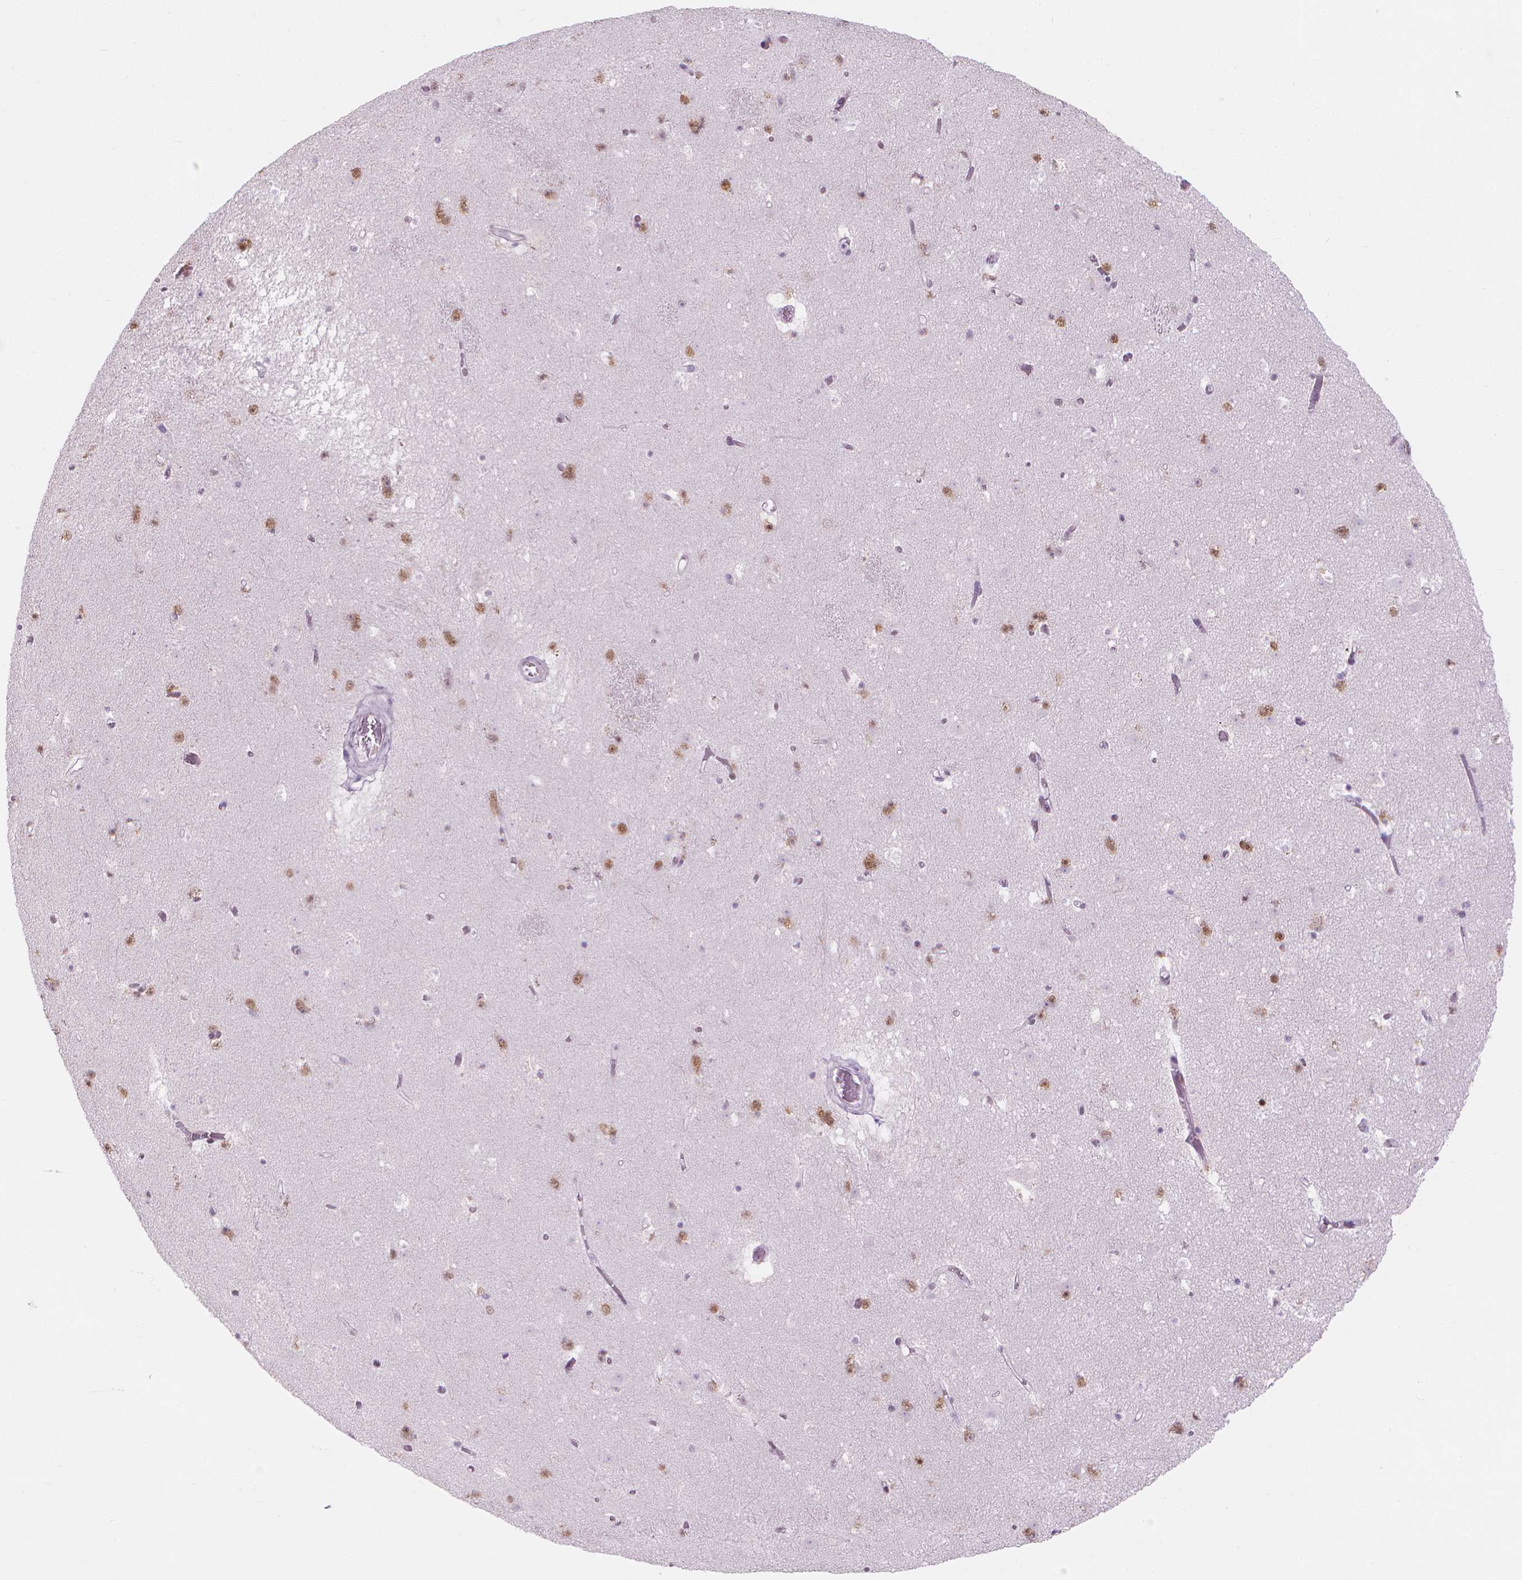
{"staining": {"intensity": "negative", "quantity": "none", "location": "none"}, "tissue": "caudate", "cell_type": "Glial cells", "image_type": "normal", "snomed": [{"axis": "morphology", "description": "Normal tissue, NOS"}, {"axis": "topography", "description": "Lateral ventricle wall"}], "caption": "An image of human caudate is negative for staining in glial cells. (Brightfield microscopy of DAB immunohistochemistry at high magnification).", "gene": "PIAS2", "patient": {"sex": "female", "age": 42}}